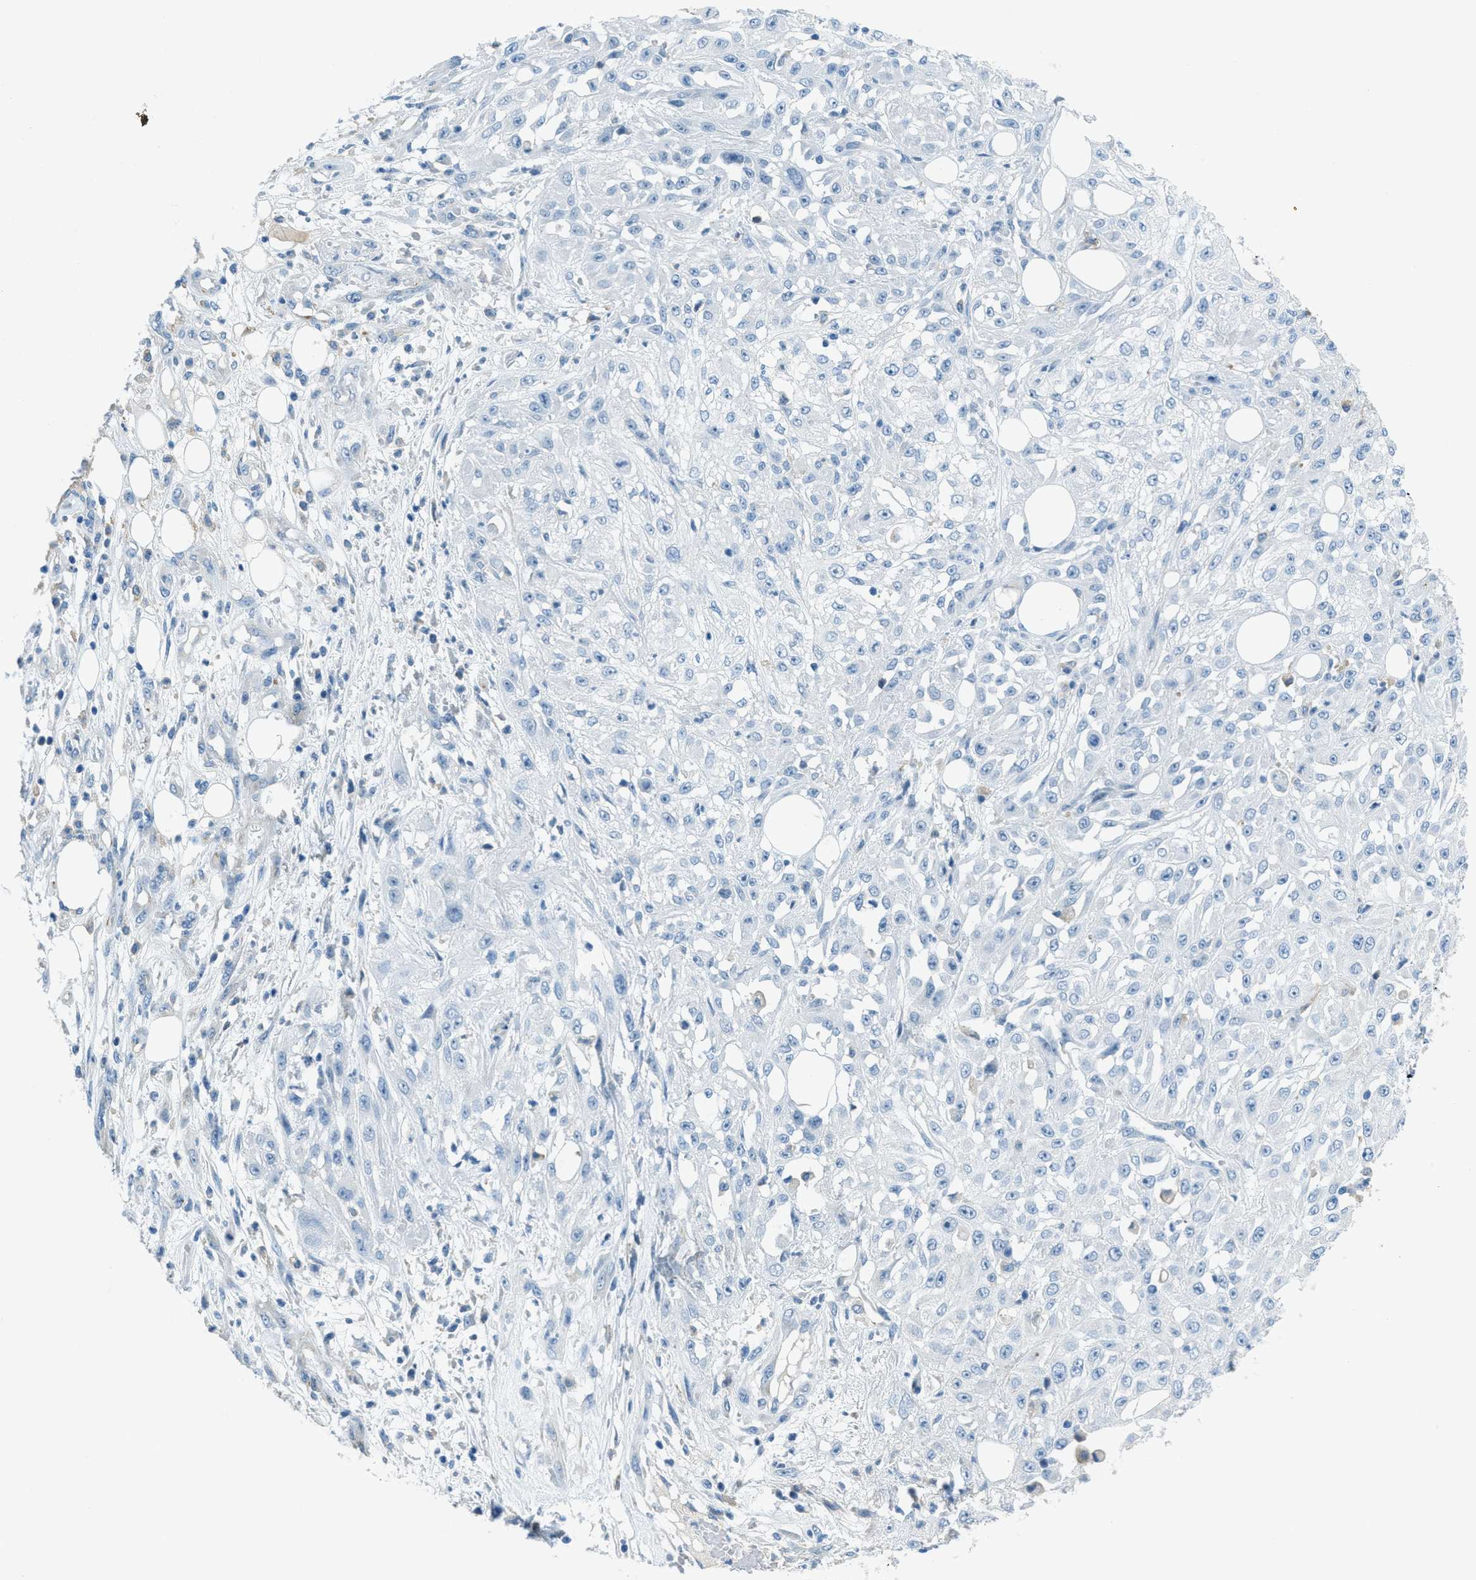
{"staining": {"intensity": "negative", "quantity": "none", "location": "none"}, "tissue": "skin cancer", "cell_type": "Tumor cells", "image_type": "cancer", "snomed": [{"axis": "morphology", "description": "Squamous cell carcinoma, NOS"}, {"axis": "morphology", "description": "Squamous cell carcinoma, metastatic, NOS"}, {"axis": "topography", "description": "Skin"}, {"axis": "topography", "description": "Lymph node"}], "caption": "A micrograph of human skin cancer (squamous cell carcinoma) is negative for staining in tumor cells. (Stains: DAB (3,3'-diaminobenzidine) IHC with hematoxylin counter stain, Microscopy: brightfield microscopy at high magnification).", "gene": "KLHL8", "patient": {"sex": "male", "age": 75}}